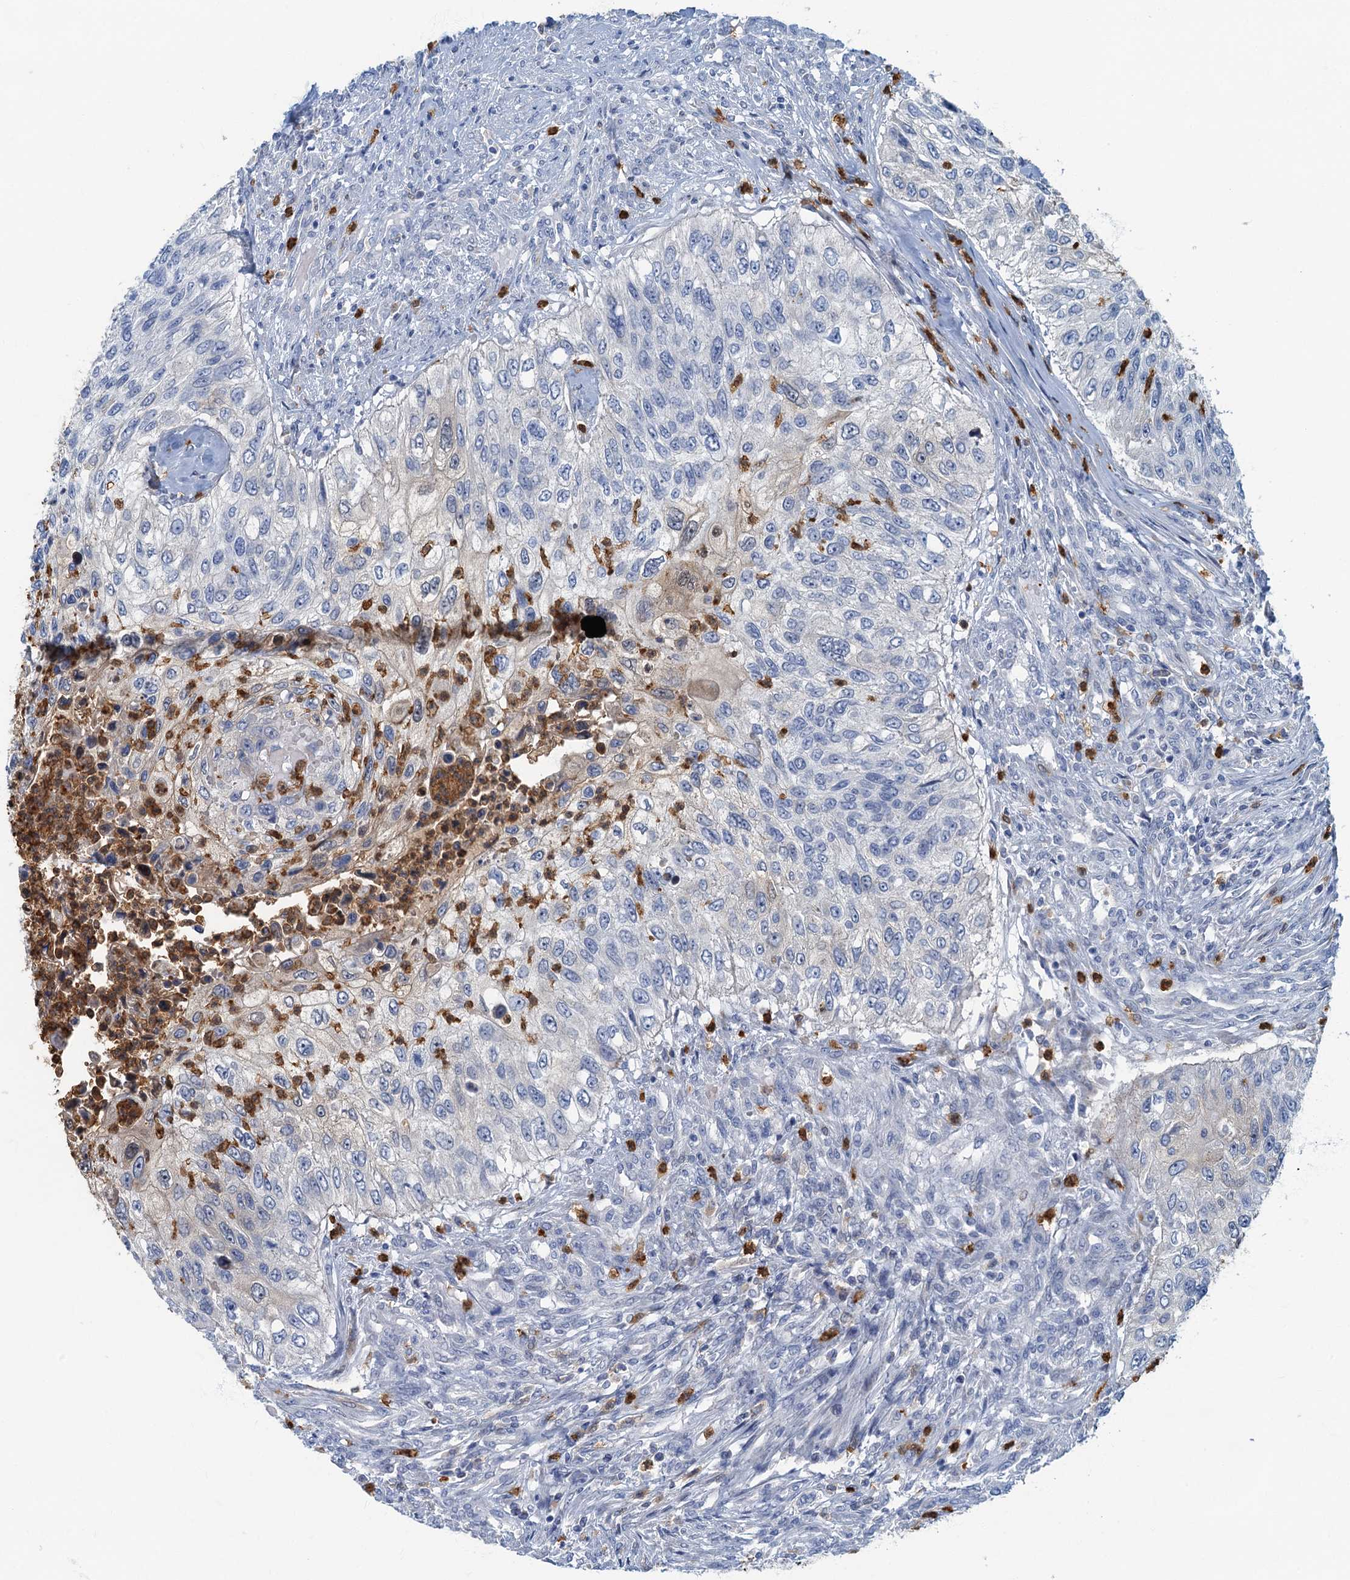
{"staining": {"intensity": "negative", "quantity": "none", "location": "none"}, "tissue": "urothelial cancer", "cell_type": "Tumor cells", "image_type": "cancer", "snomed": [{"axis": "morphology", "description": "Urothelial carcinoma, High grade"}, {"axis": "topography", "description": "Urinary bladder"}], "caption": "Tumor cells are negative for brown protein staining in urothelial carcinoma (high-grade). (Stains: DAB IHC with hematoxylin counter stain, Microscopy: brightfield microscopy at high magnification).", "gene": "ANKDD1A", "patient": {"sex": "female", "age": 60}}